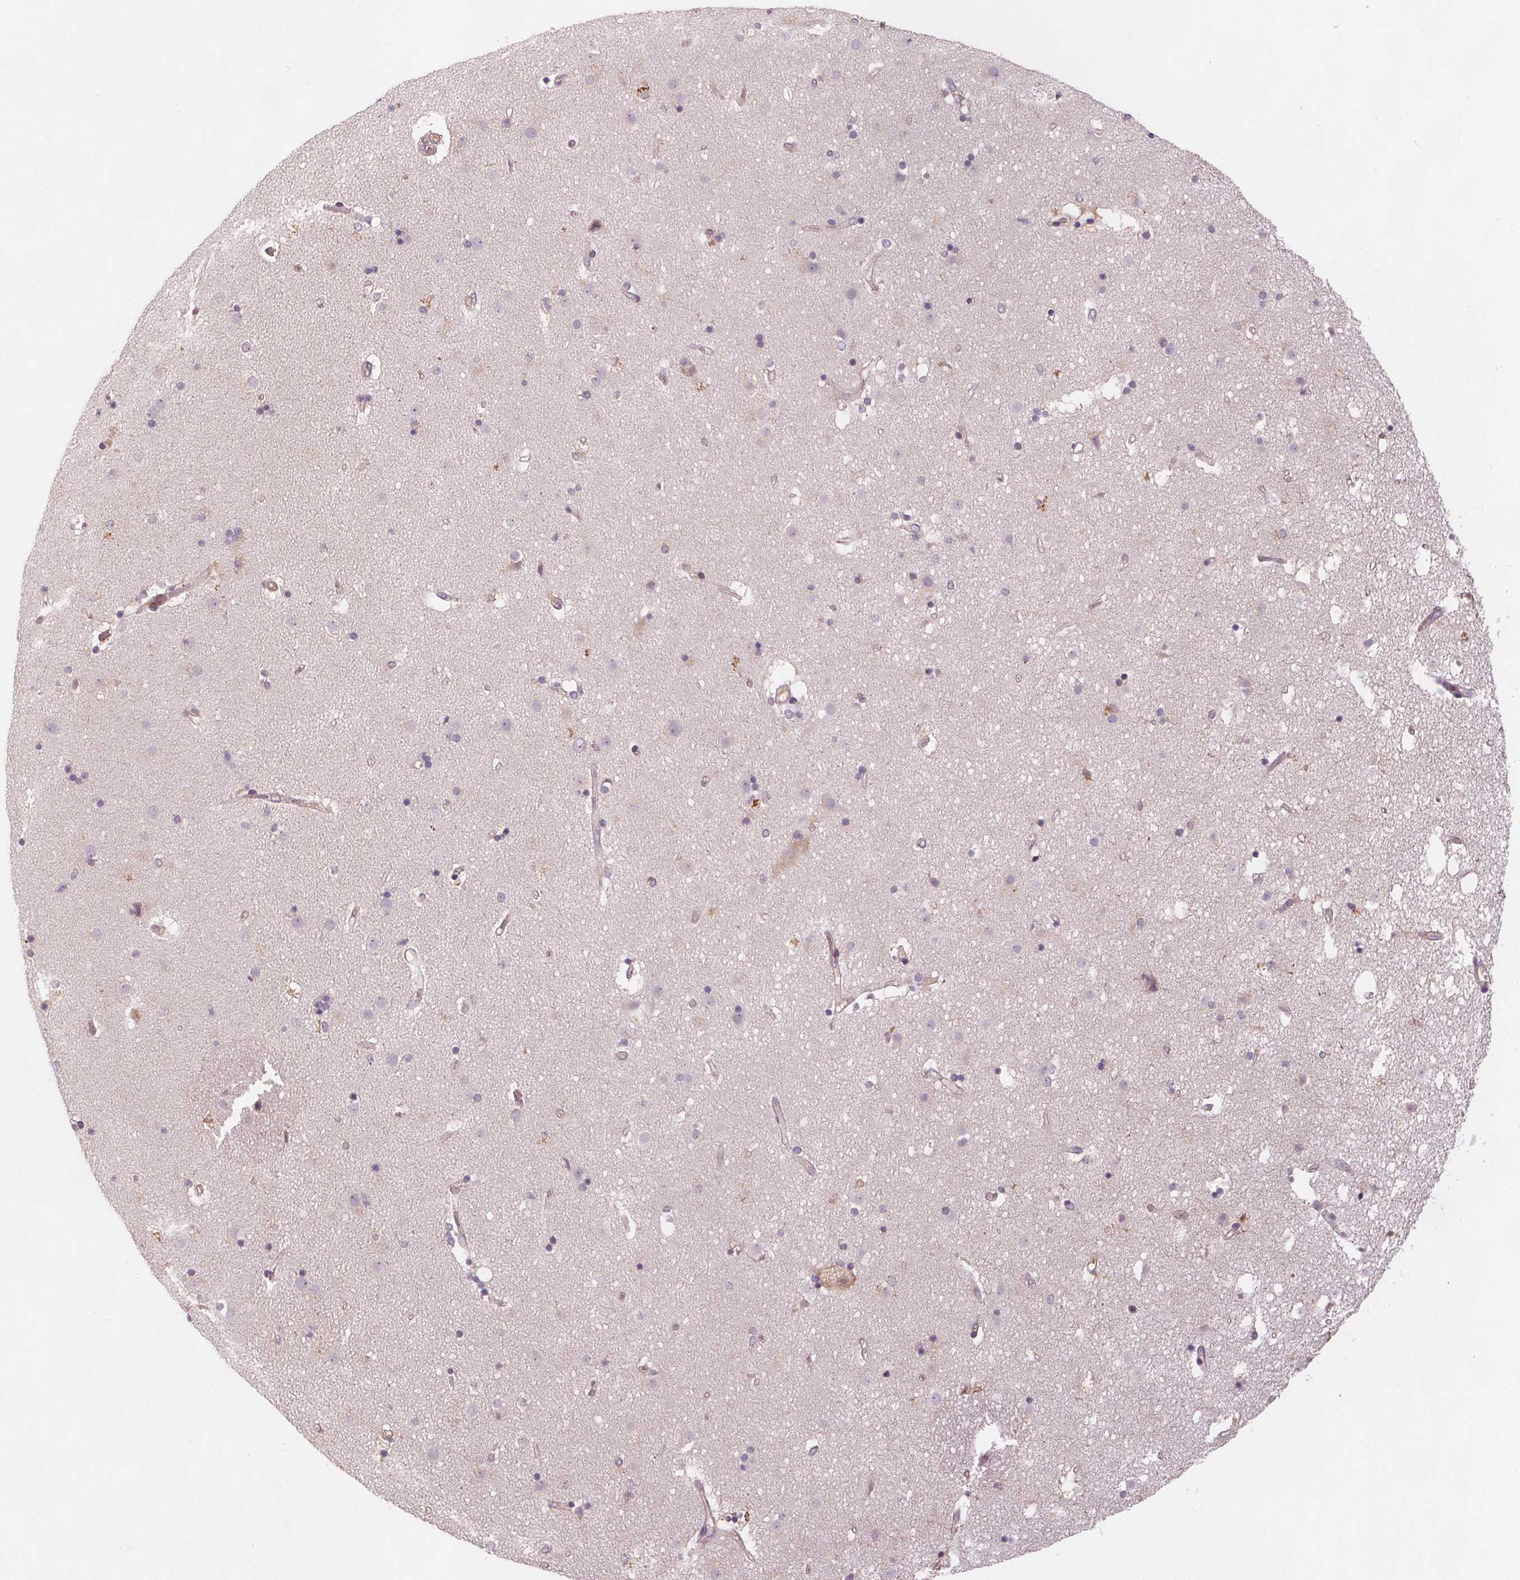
{"staining": {"intensity": "negative", "quantity": "none", "location": "none"}, "tissue": "caudate", "cell_type": "Glial cells", "image_type": "normal", "snomed": [{"axis": "morphology", "description": "Normal tissue, NOS"}, {"axis": "topography", "description": "Lateral ventricle wall"}], "caption": "Immunohistochemistry photomicrograph of benign caudate: human caudate stained with DAB (3,3'-diaminobenzidine) displays no significant protein expression in glial cells.", "gene": "TMEM80", "patient": {"sex": "female", "age": 71}}